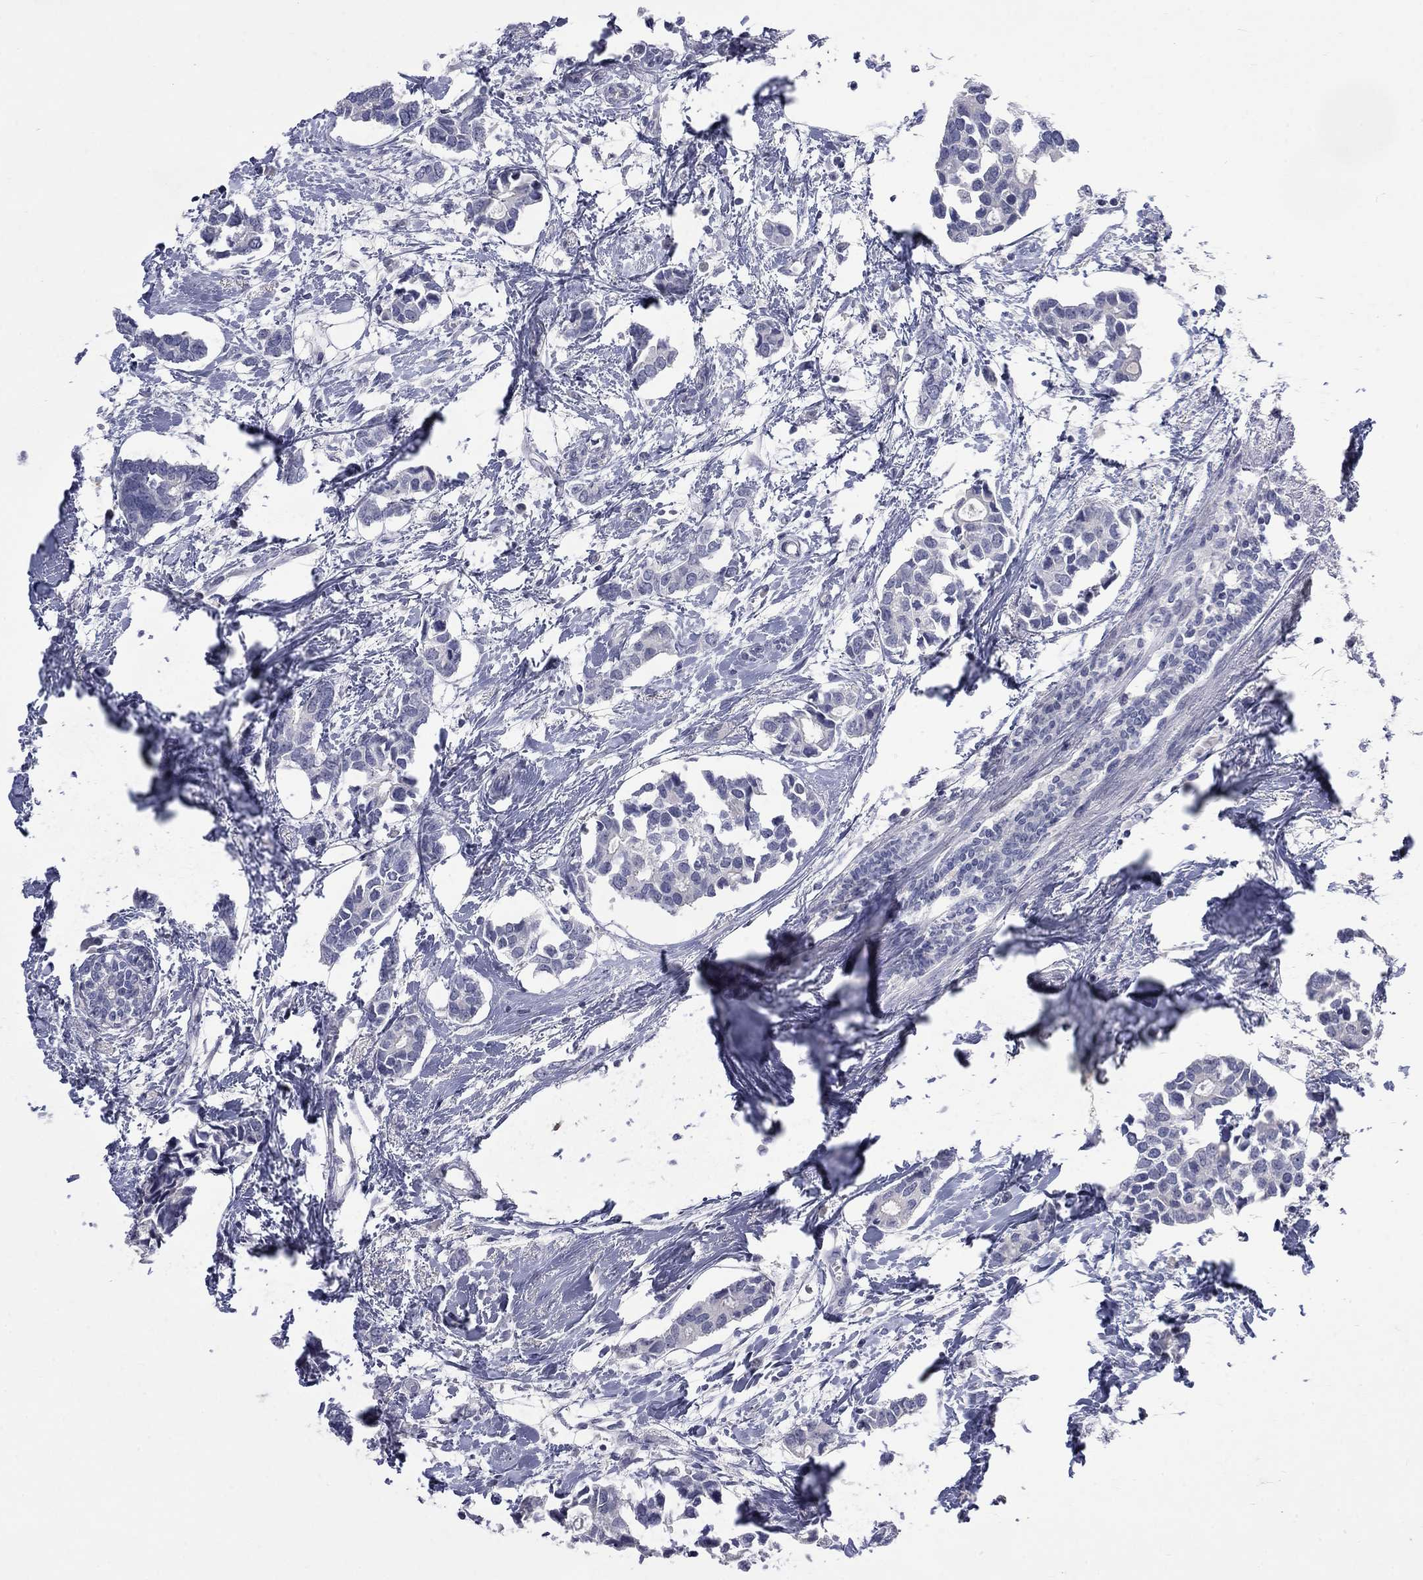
{"staining": {"intensity": "negative", "quantity": "none", "location": "none"}, "tissue": "breast cancer", "cell_type": "Tumor cells", "image_type": "cancer", "snomed": [{"axis": "morphology", "description": "Duct carcinoma"}, {"axis": "topography", "description": "Breast"}], "caption": "Tumor cells are negative for brown protein staining in breast cancer (intraductal carcinoma).", "gene": "CTNND2", "patient": {"sex": "female", "age": 83}}